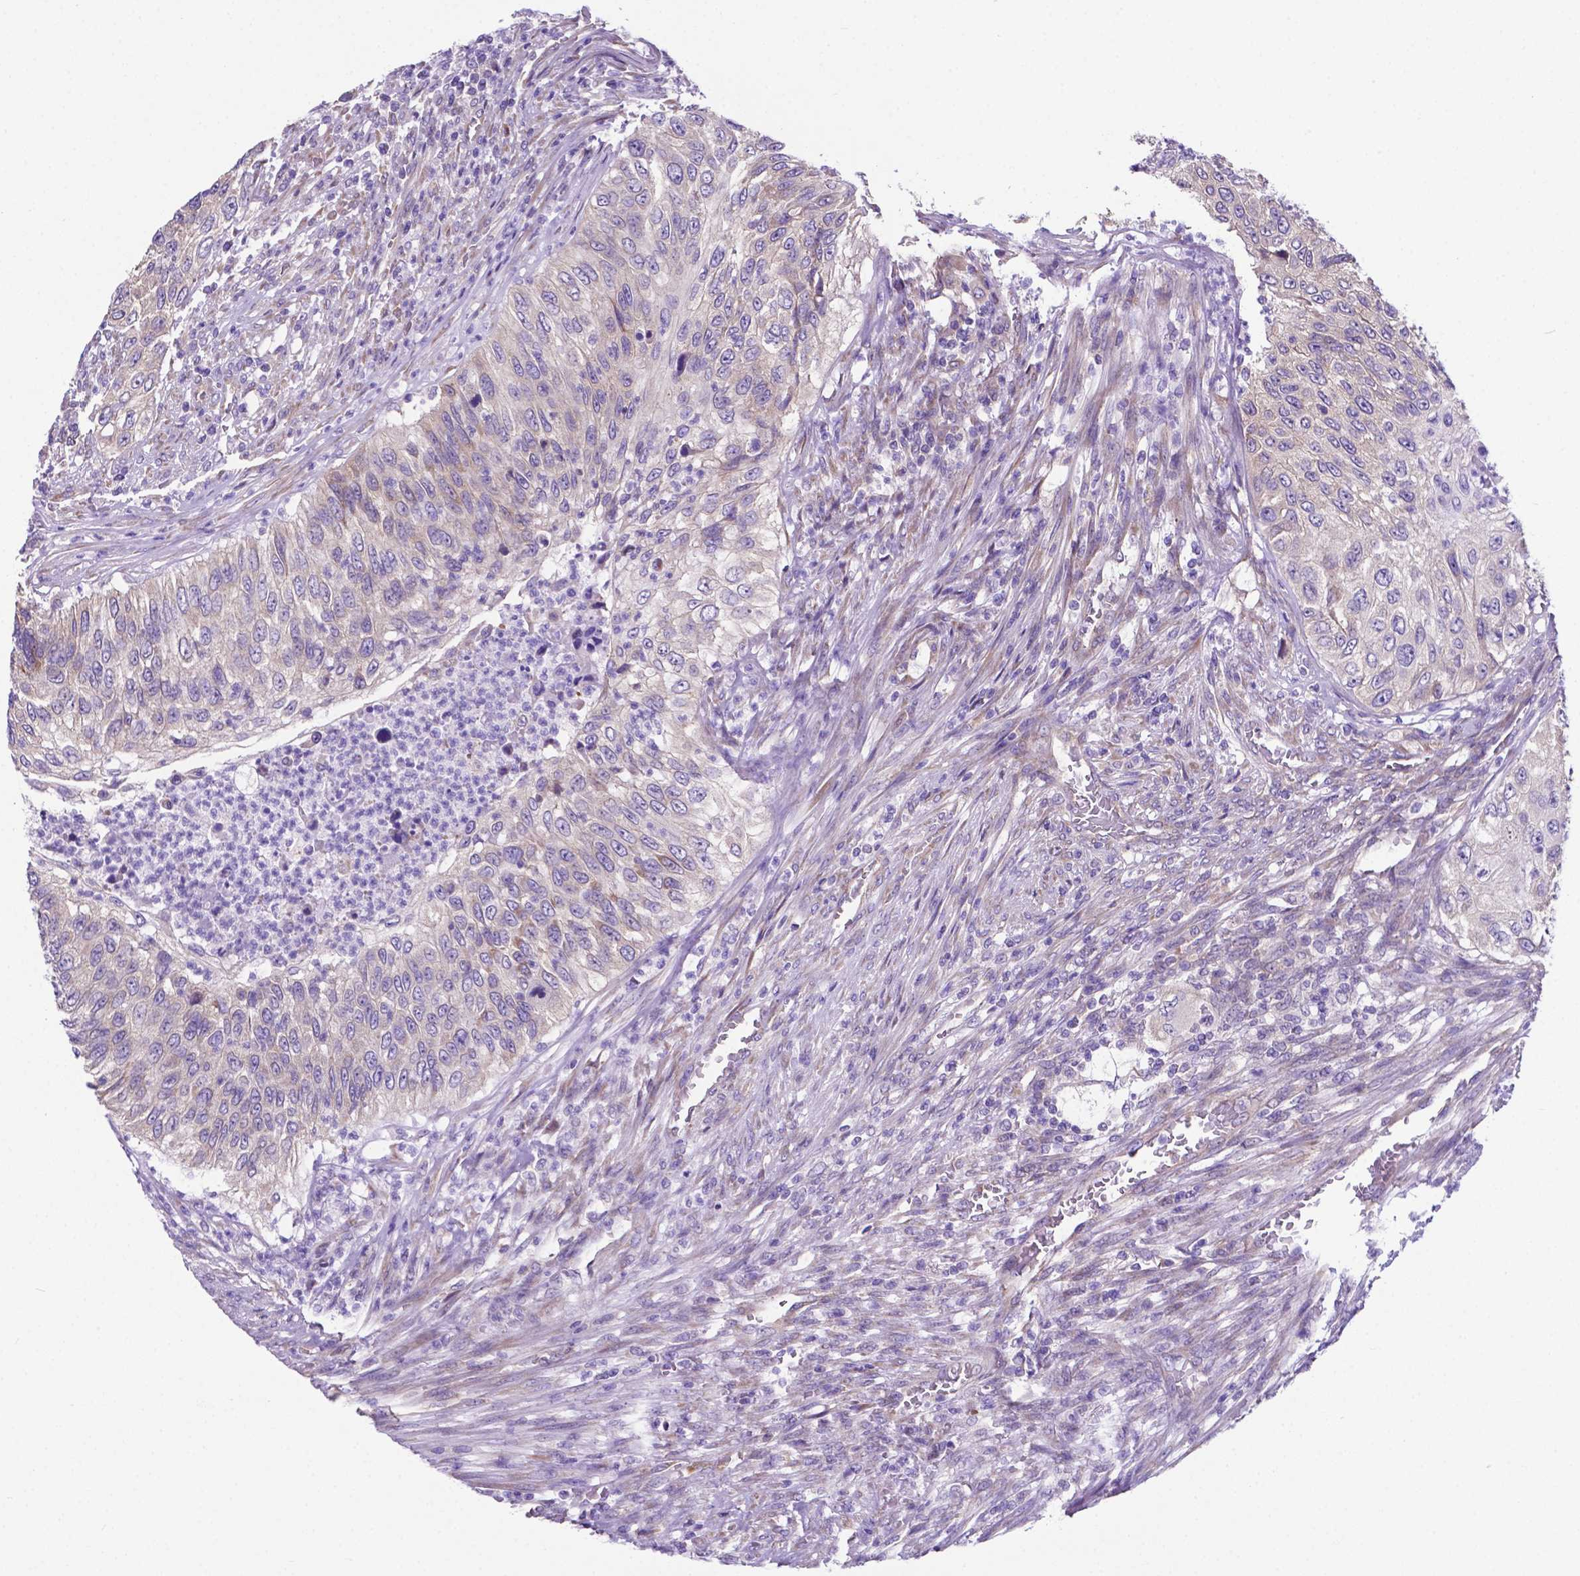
{"staining": {"intensity": "moderate", "quantity": "25%-75%", "location": "cytoplasmic/membranous"}, "tissue": "urothelial cancer", "cell_type": "Tumor cells", "image_type": "cancer", "snomed": [{"axis": "morphology", "description": "Urothelial carcinoma, High grade"}, {"axis": "topography", "description": "Urinary bladder"}], "caption": "Urothelial cancer tissue demonstrates moderate cytoplasmic/membranous positivity in approximately 25%-75% of tumor cells, visualized by immunohistochemistry.", "gene": "RPL6", "patient": {"sex": "female", "age": 60}}